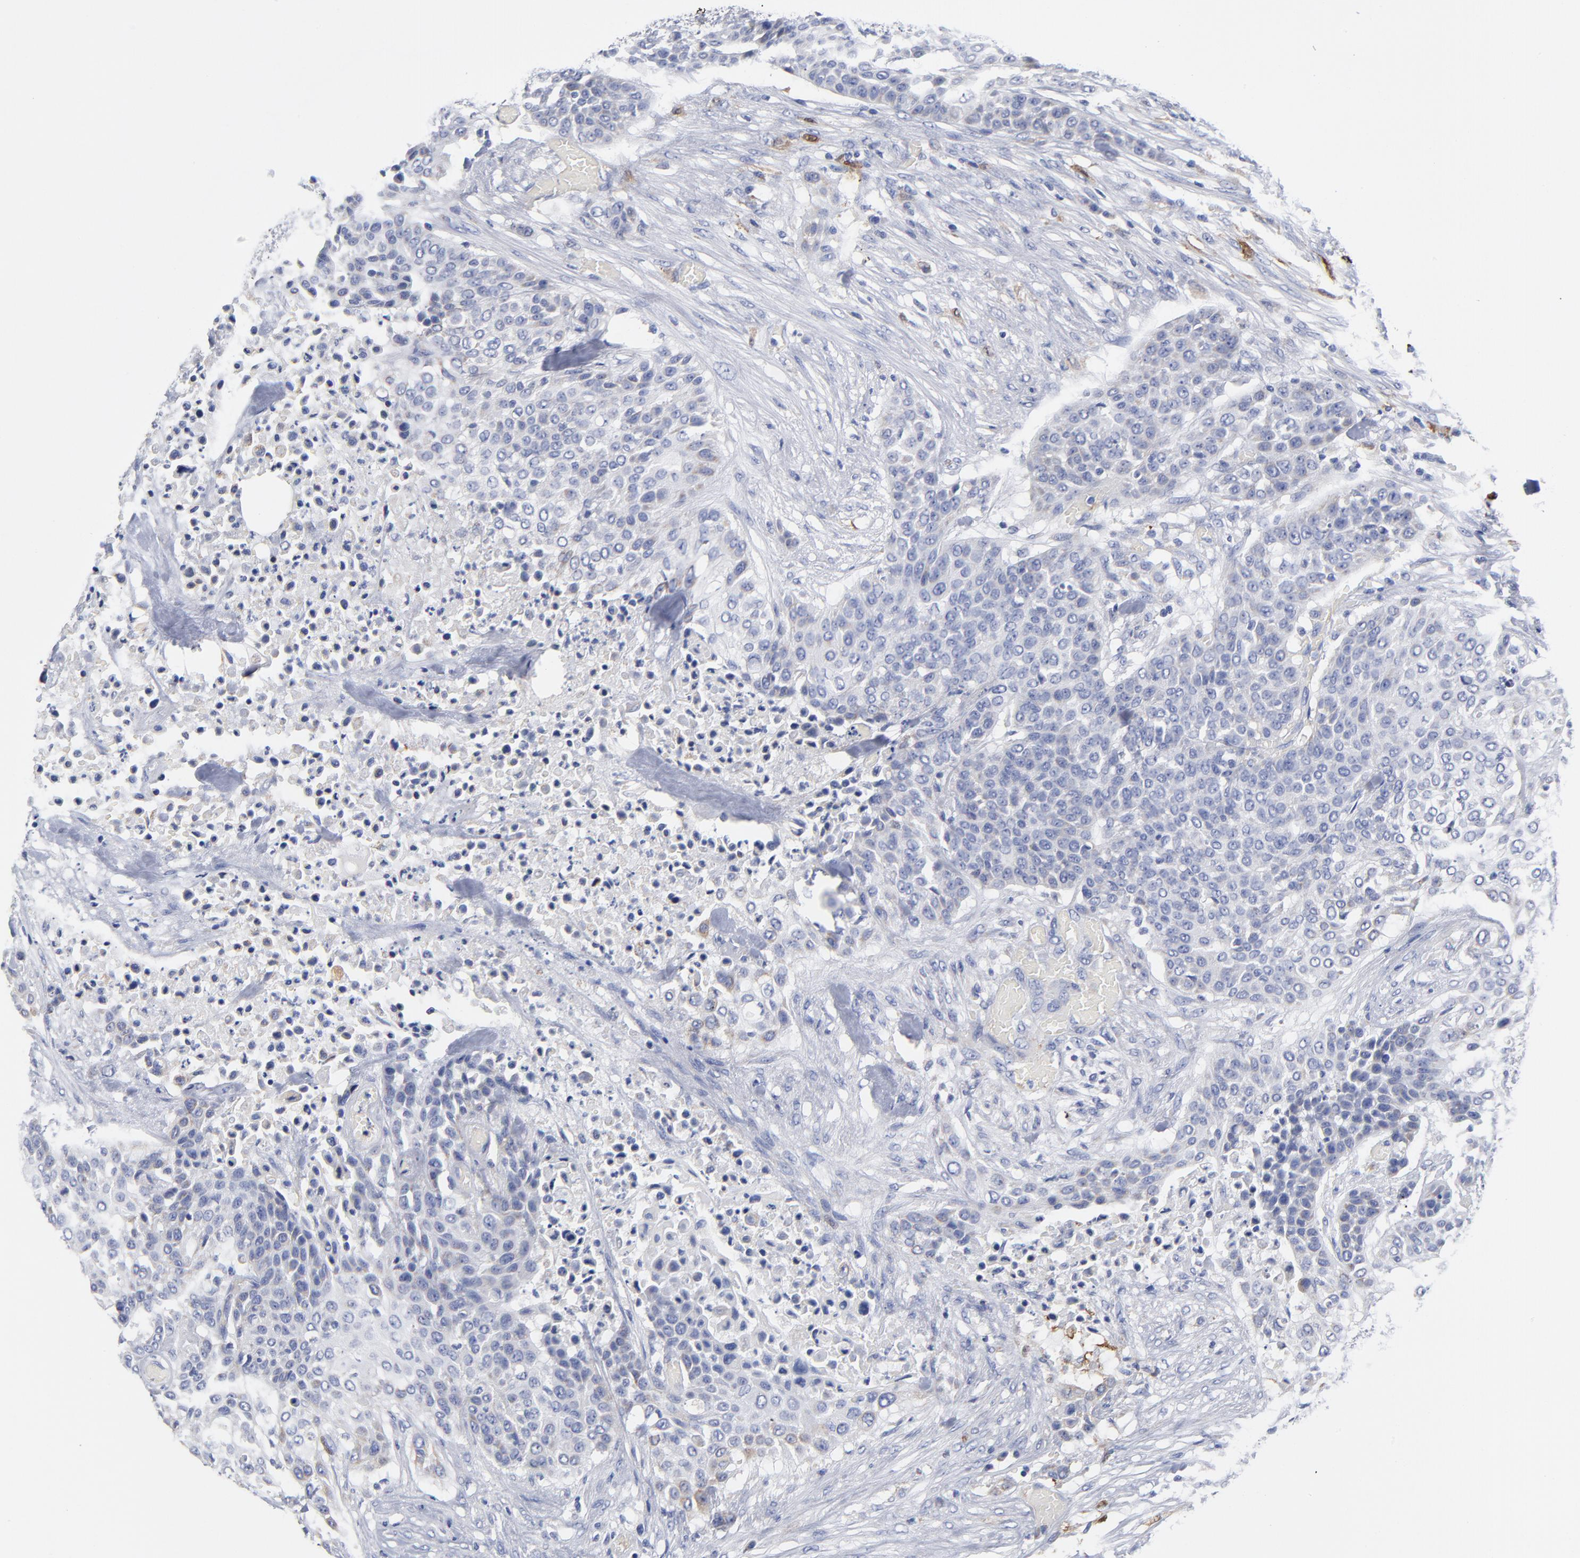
{"staining": {"intensity": "negative", "quantity": "none", "location": "none"}, "tissue": "urothelial cancer", "cell_type": "Tumor cells", "image_type": "cancer", "snomed": [{"axis": "morphology", "description": "Urothelial carcinoma, High grade"}, {"axis": "topography", "description": "Urinary bladder"}], "caption": "Histopathology image shows no significant protein positivity in tumor cells of high-grade urothelial carcinoma. Nuclei are stained in blue.", "gene": "PTP4A1", "patient": {"sex": "male", "age": 74}}